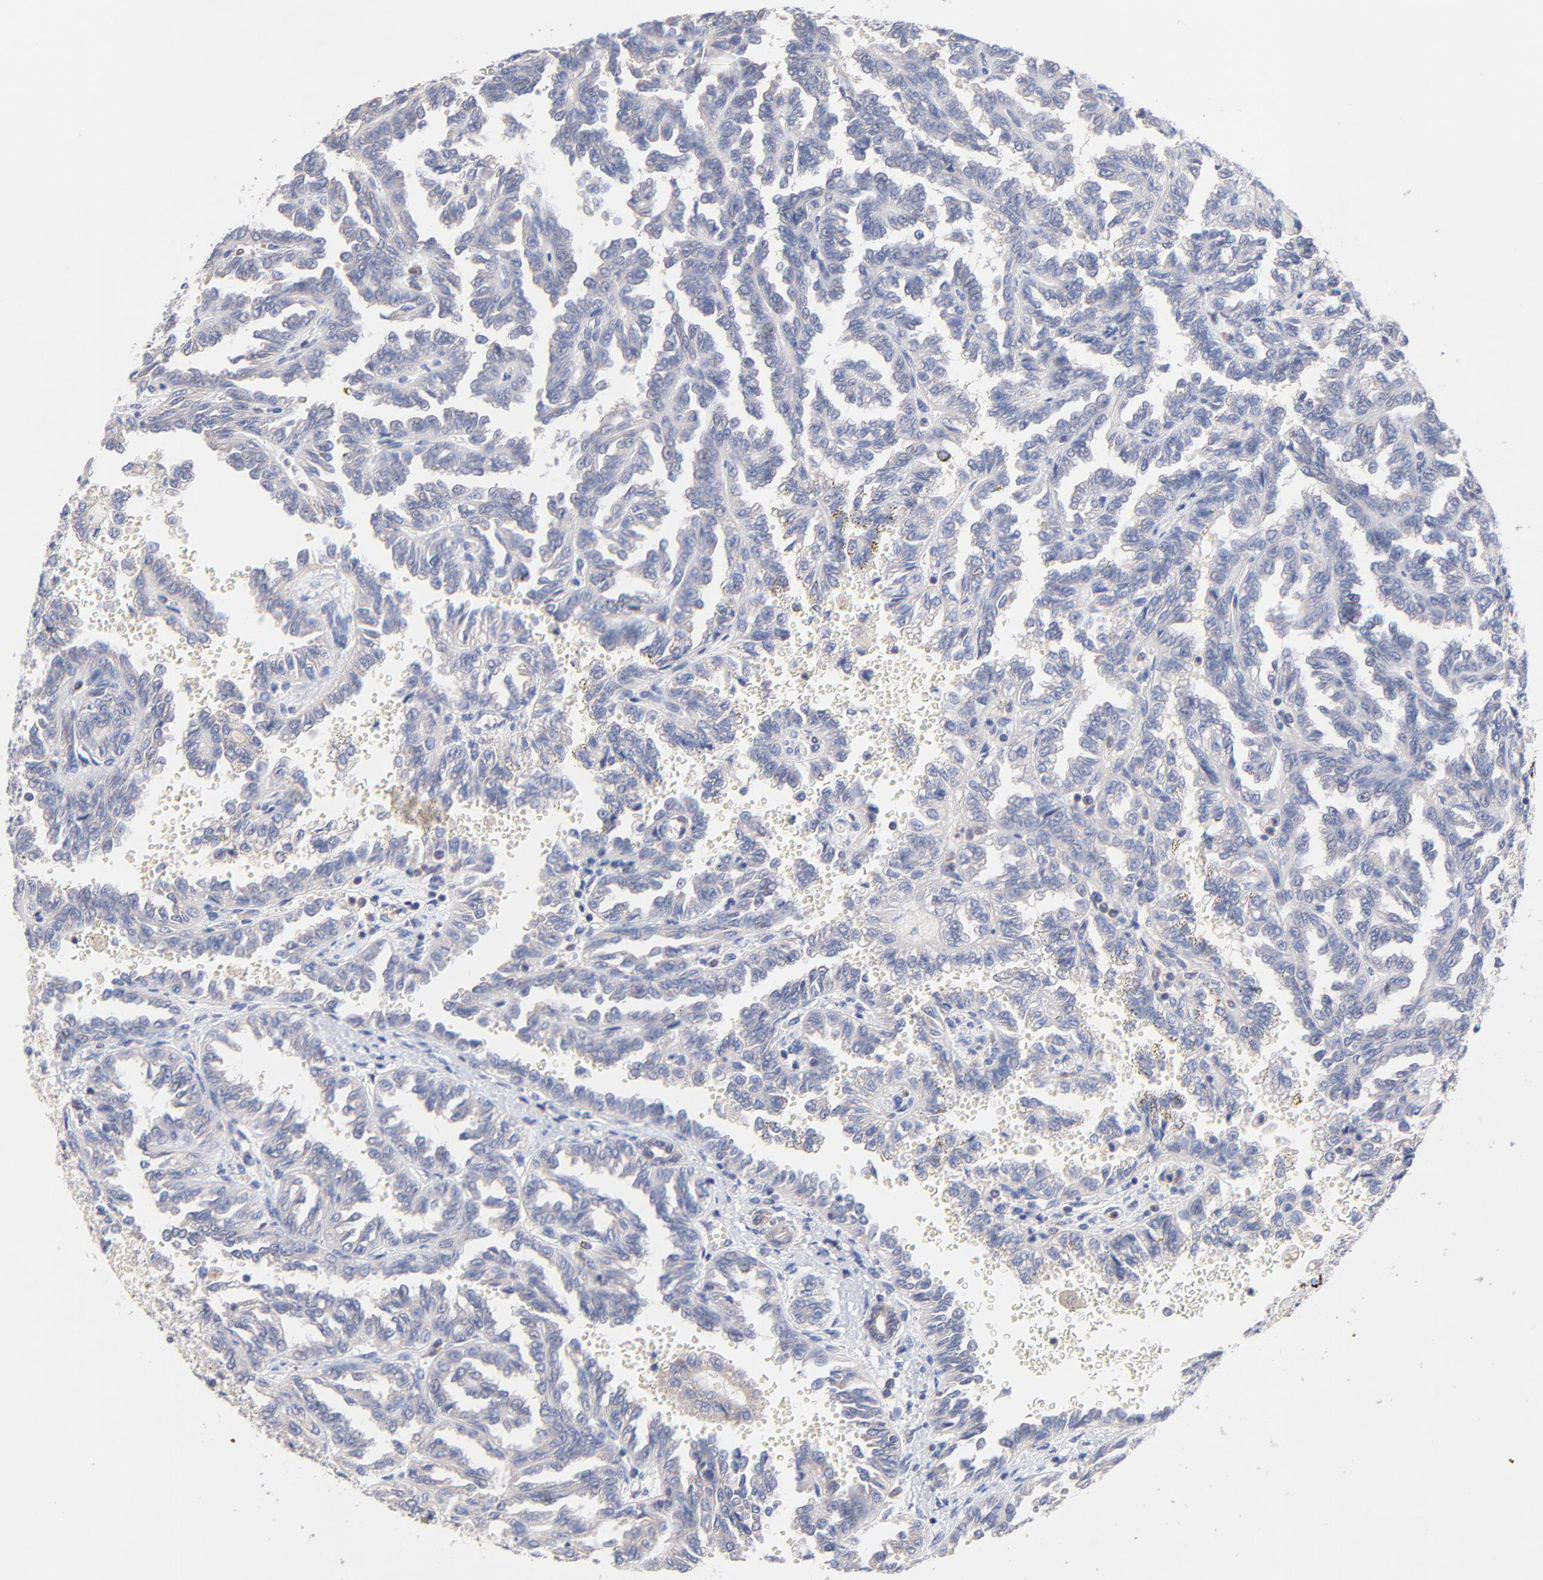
{"staining": {"intensity": "negative", "quantity": "none", "location": "none"}, "tissue": "renal cancer", "cell_type": "Tumor cells", "image_type": "cancer", "snomed": [{"axis": "morphology", "description": "Inflammation, NOS"}, {"axis": "morphology", "description": "Adenocarcinoma, NOS"}, {"axis": "topography", "description": "Kidney"}], "caption": "Renal adenocarcinoma was stained to show a protein in brown. There is no significant staining in tumor cells.", "gene": "PCMT1", "patient": {"sex": "male", "age": 68}}